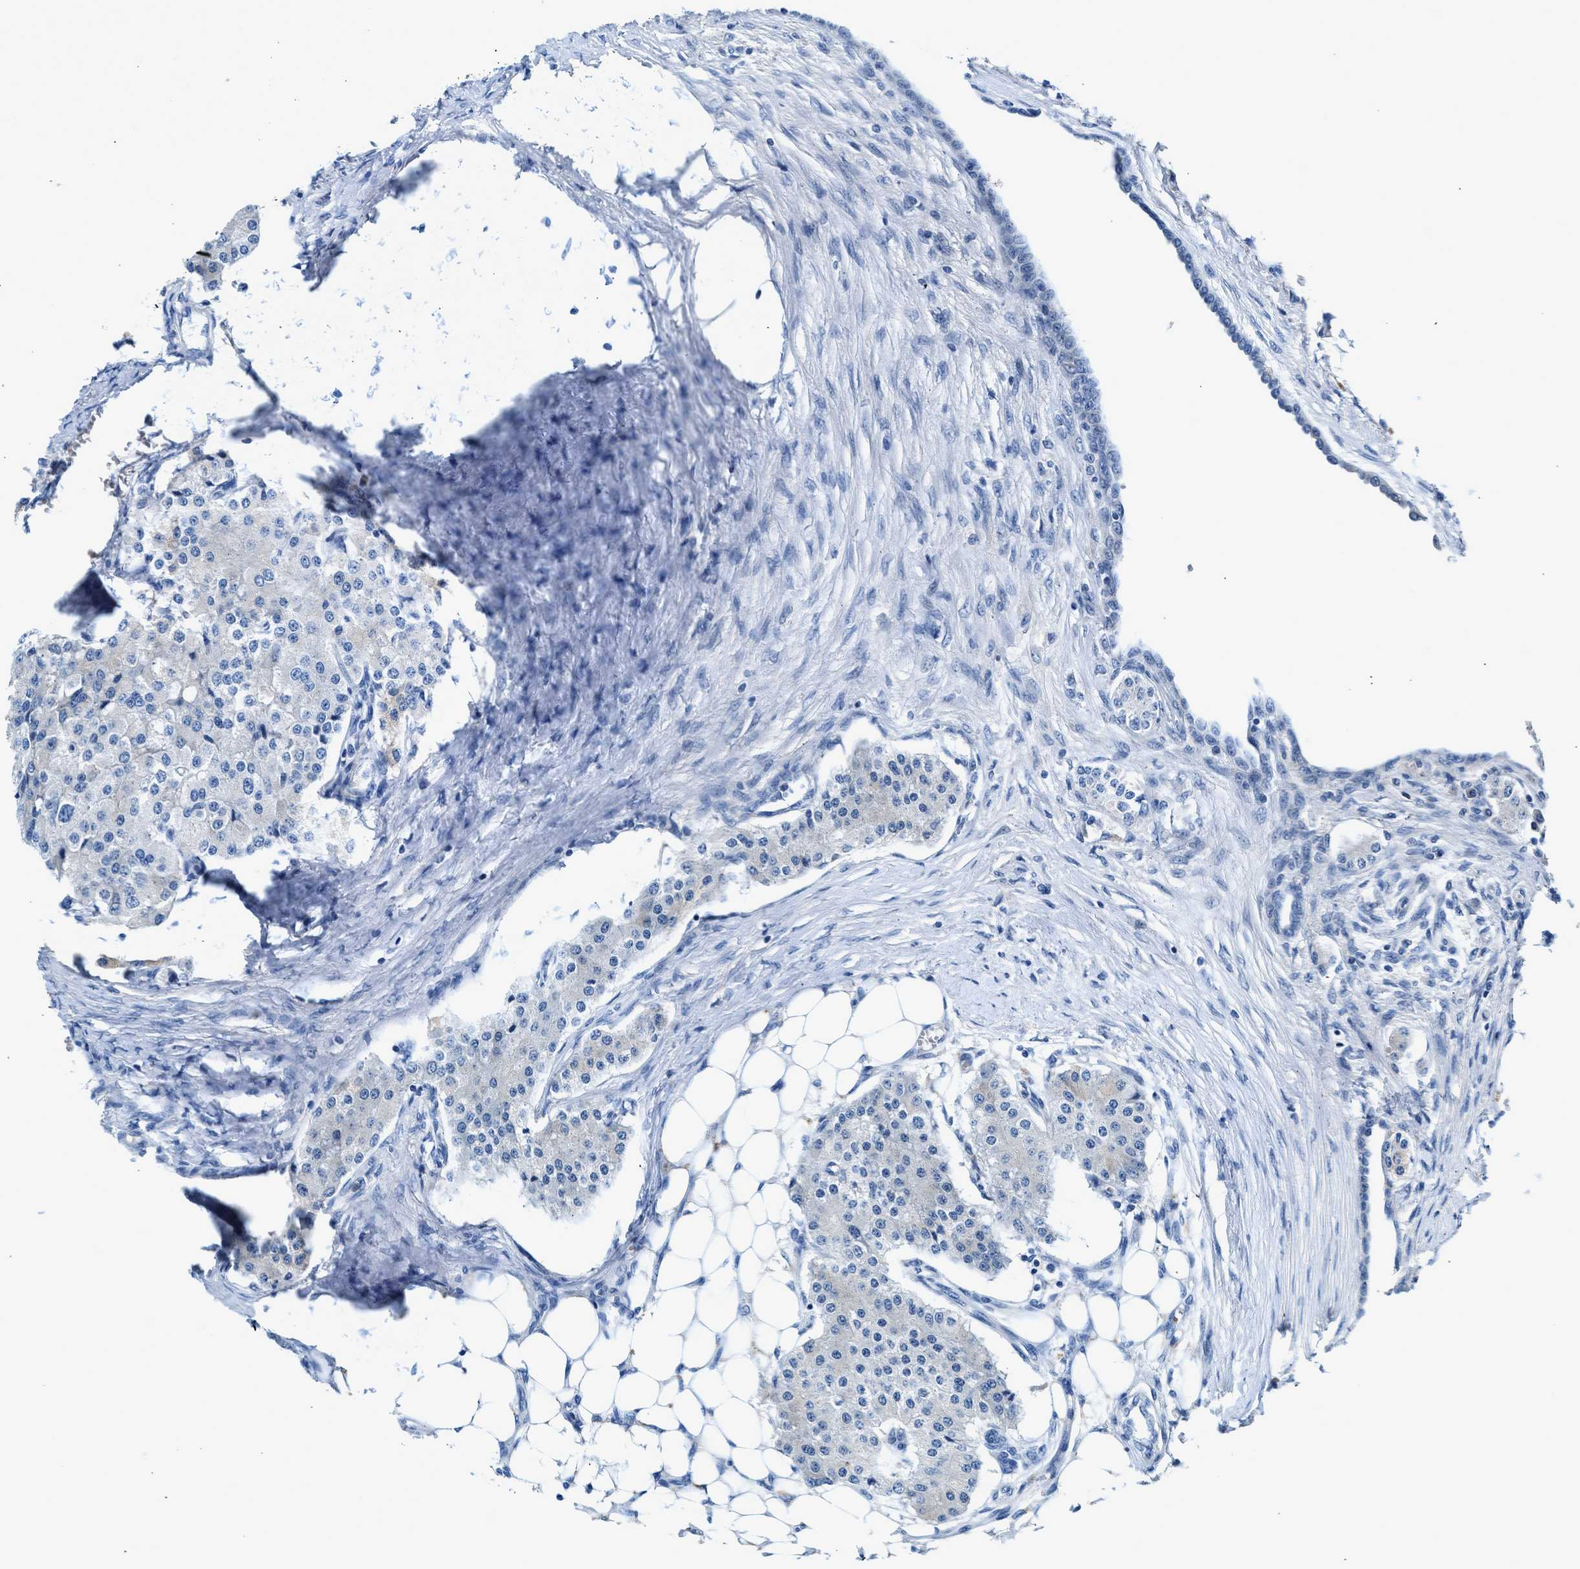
{"staining": {"intensity": "negative", "quantity": "none", "location": "none"}, "tissue": "carcinoid", "cell_type": "Tumor cells", "image_type": "cancer", "snomed": [{"axis": "morphology", "description": "Carcinoid, malignant, NOS"}, {"axis": "topography", "description": "Colon"}], "caption": "There is no significant positivity in tumor cells of carcinoid. (DAB immunohistochemistry with hematoxylin counter stain).", "gene": "RWDD2B", "patient": {"sex": "female", "age": 52}}